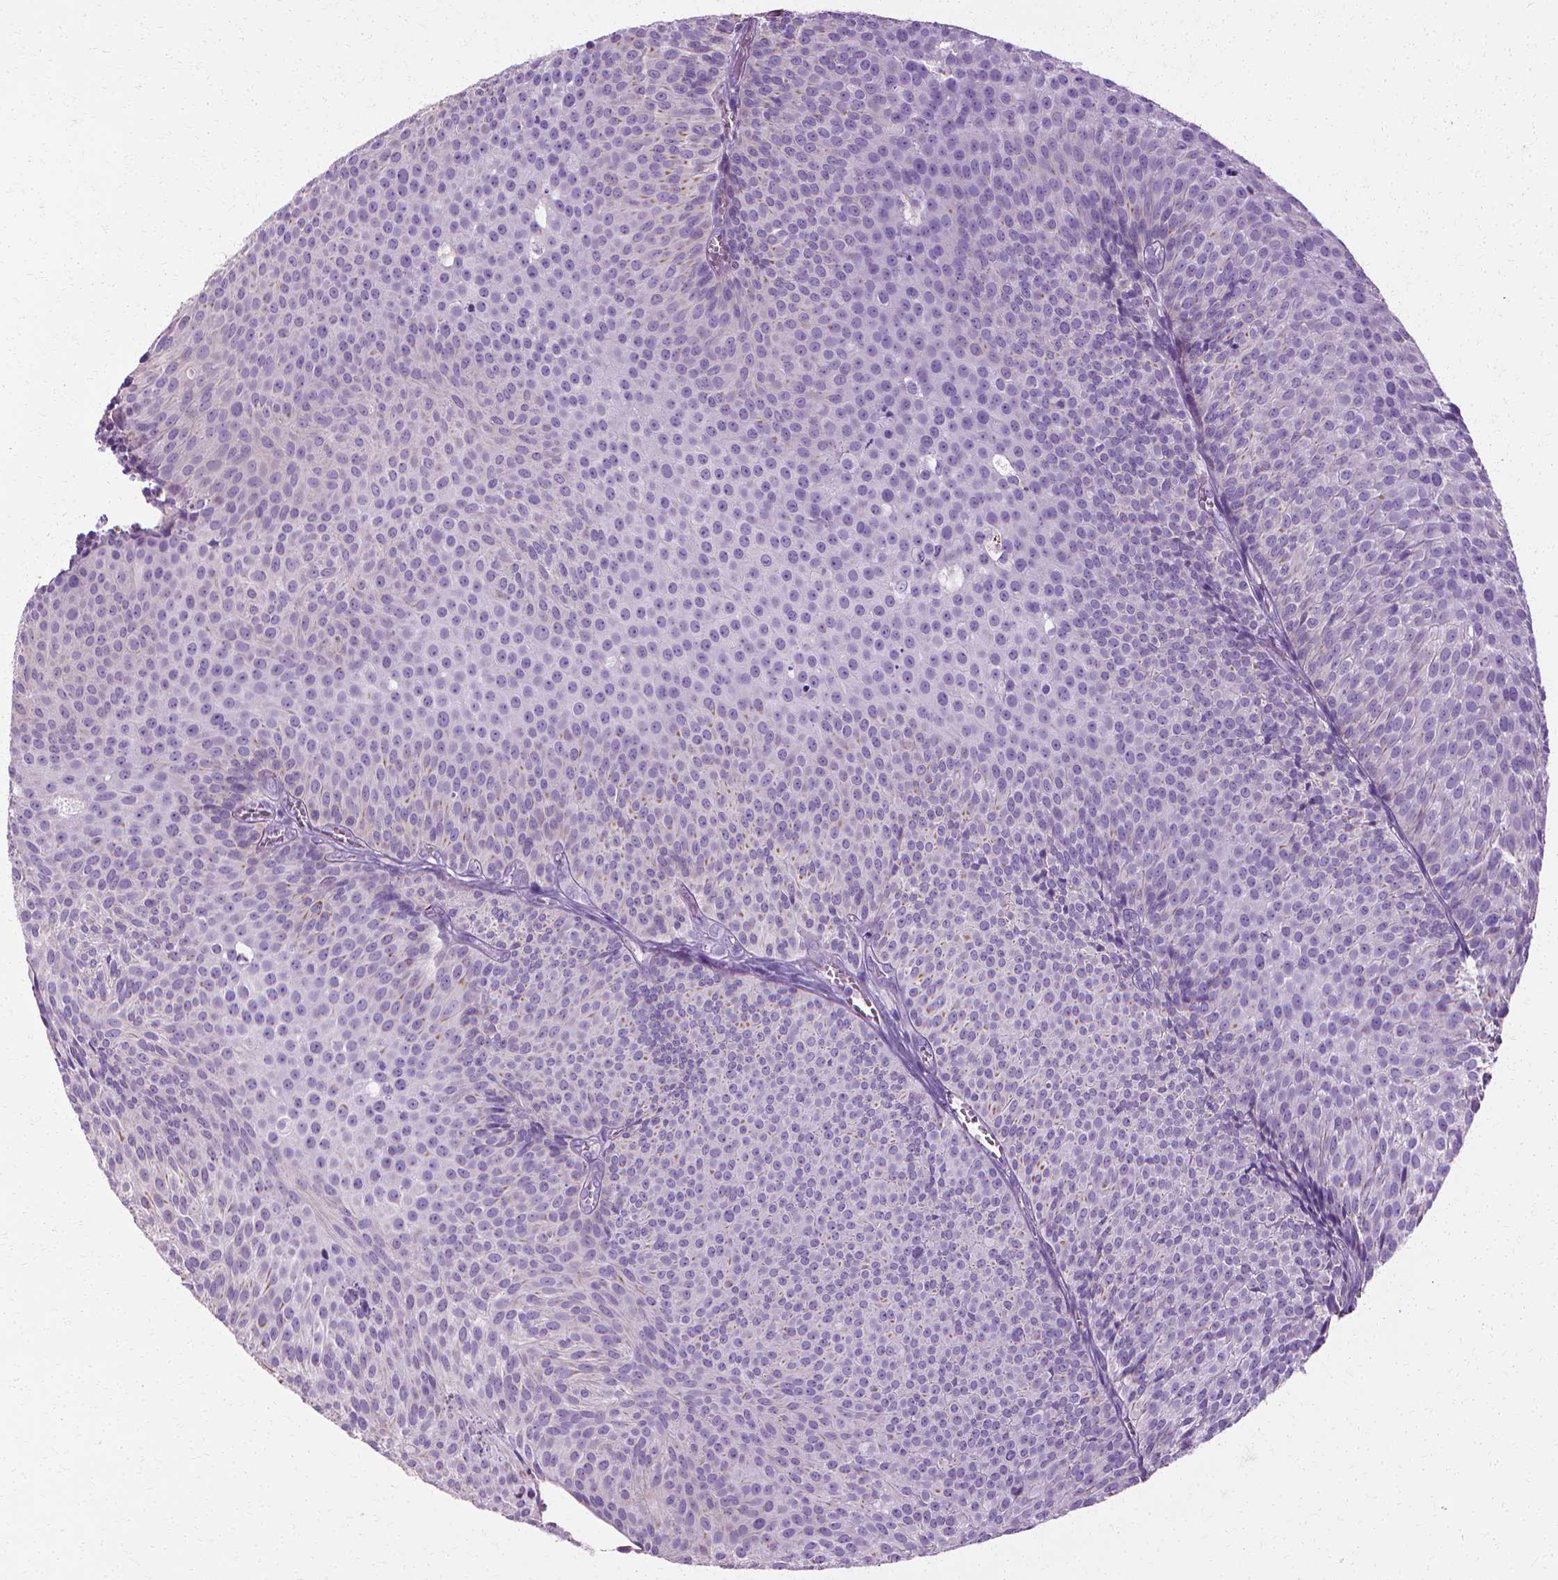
{"staining": {"intensity": "negative", "quantity": "none", "location": "none"}, "tissue": "urothelial cancer", "cell_type": "Tumor cells", "image_type": "cancer", "snomed": [{"axis": "morphology", "description": "Urothelial carcinoma, Low grade"}, {"axis": "topography", "description": "Urinary bladder"}], "caption": "Low-grade urothelial carcinoma stained for a protein using immunohistochemistry displays no staining tumor cells.", "gene": "CFAP157", "patient": {"sex": "male", "age": 63}}